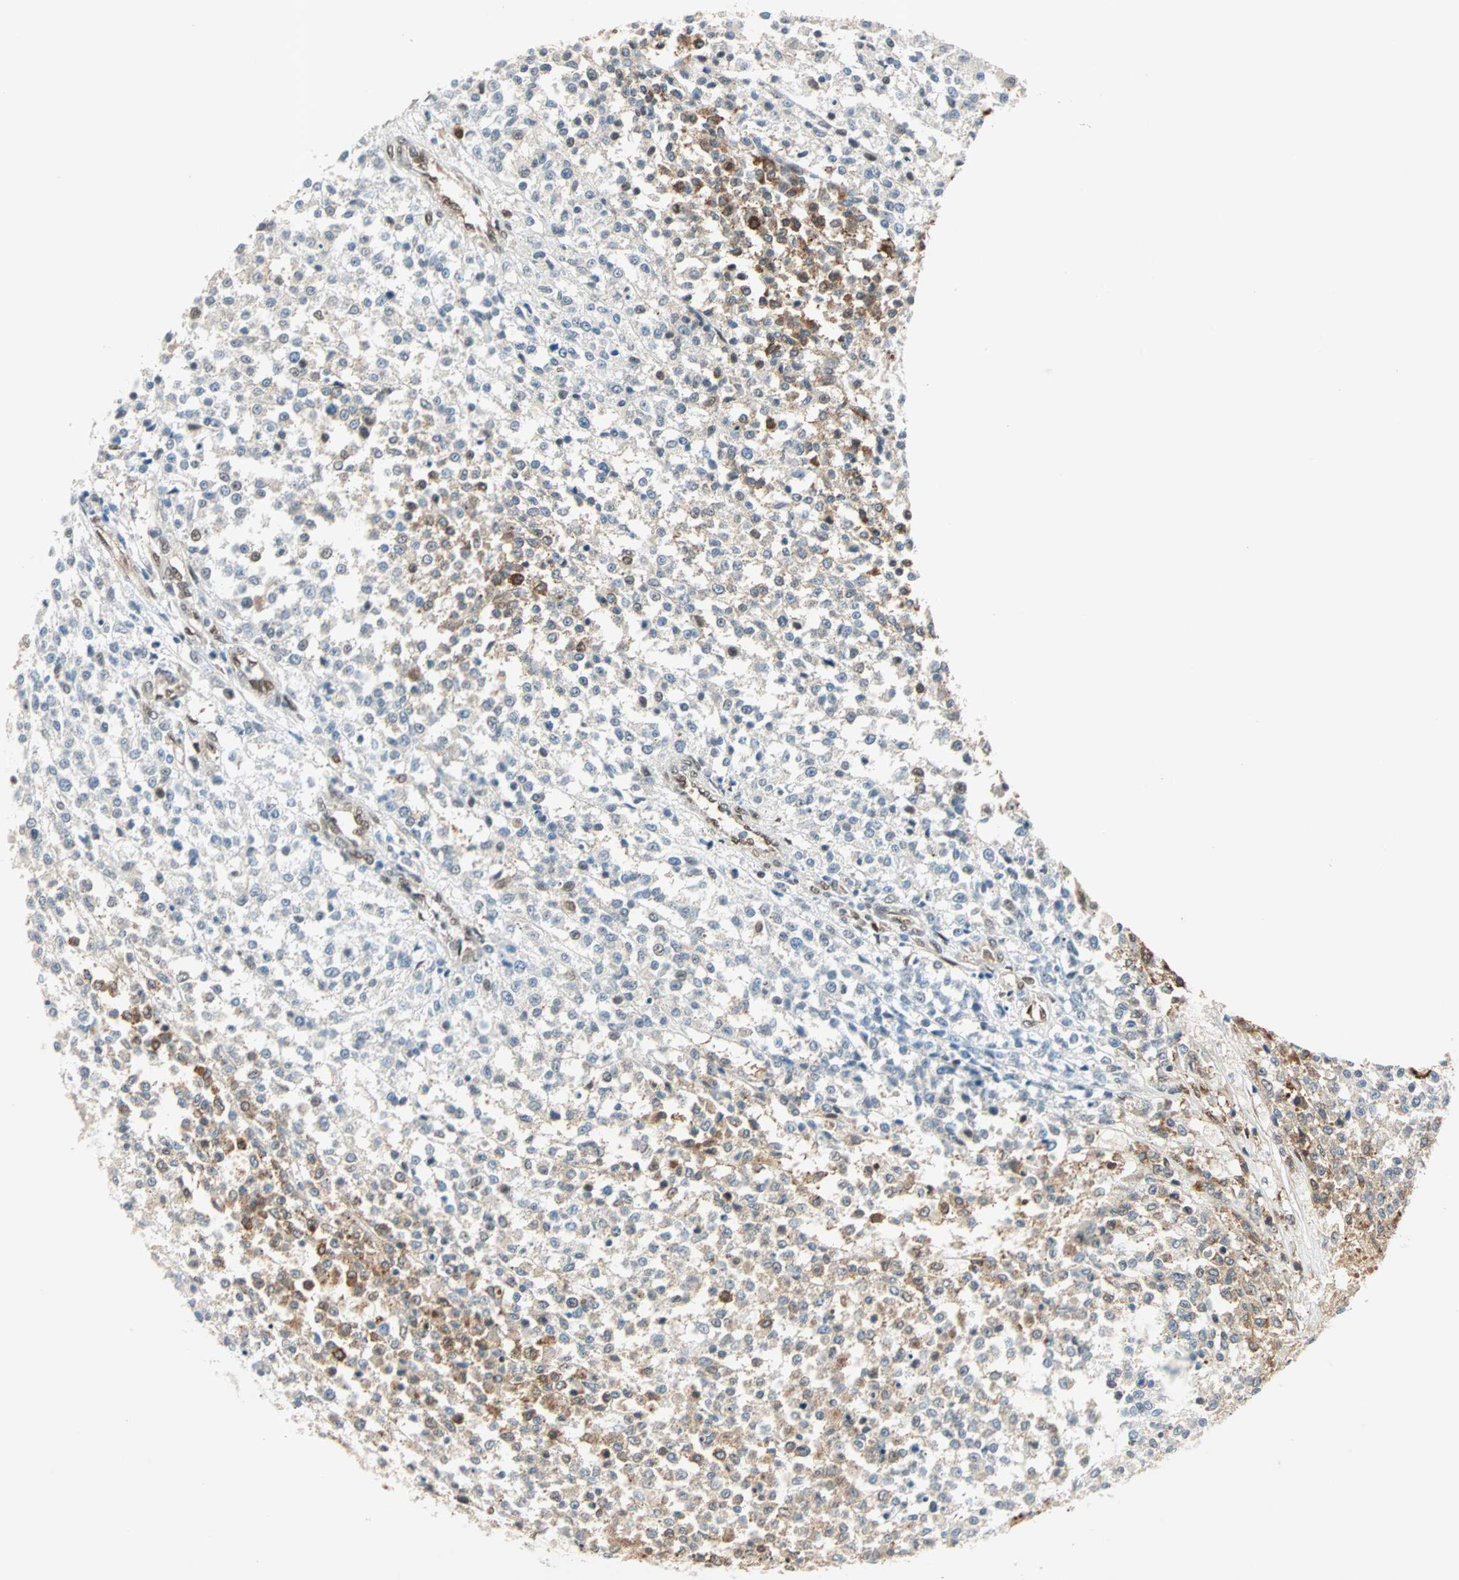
{"staining": {"intensity": "moderate", "quantity": "25%-75%", "location": "cytoplasmic/membranous"}, "tissue": "testis cancer", "cell_type": "Tumor cells", "image_type": "cancer", "snomed": [{"axis": "morphology", "description": "Seminoma, NOS"}, {"axis": "topography", "description": "Testis"}], "caption": "The histopathology image shows staining of testis cancer (seminoma), revealing moderate cytoplasmic/membranous protein staining (brown color) within tumor cells.", "gene": "WWTR1", "patient": {"sex": "male", "age": 59}}